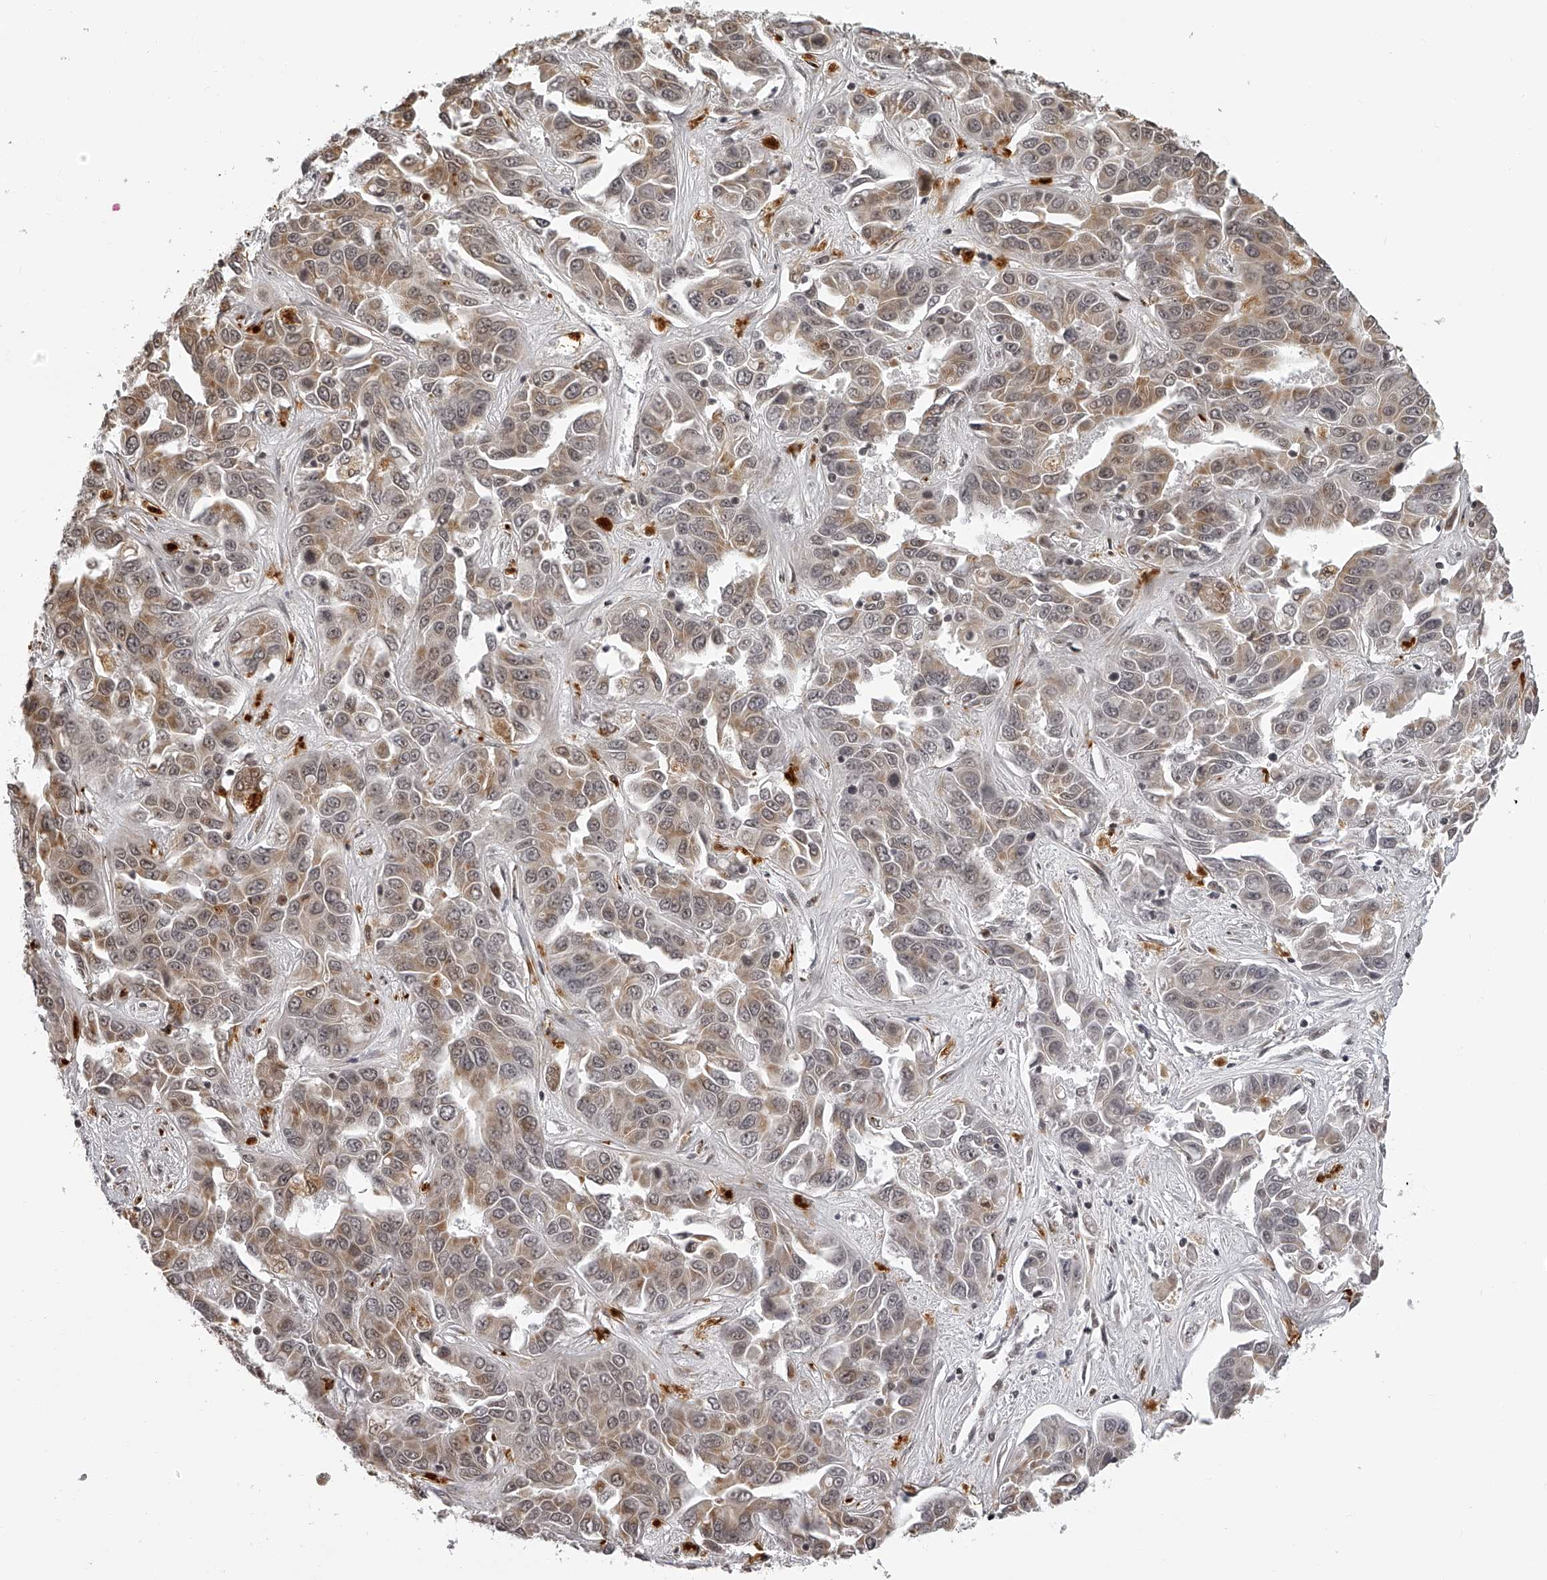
{"staining": {"intensity": "weak", "quantity": "25%-75%", "location": "cytoplasmic/membranous,nuclear"}, "tissue": "liver cancer", "cell_type": "Tumor cells", "image_type": "cancer", "snomed": [{"axis": "morphology", "description": "Cholangiocarcinoma"}, {"axis": "topography", "description": "Liver"}], "caption": "Liver cancer (cholangiocarcinoma) tissue reveals weak cytoplasmic/membranous and nuclear positivity in about 25%-75% of tumor cells", "gene": "ODF2L", "patient": {"sex": "female", "age": 52}}